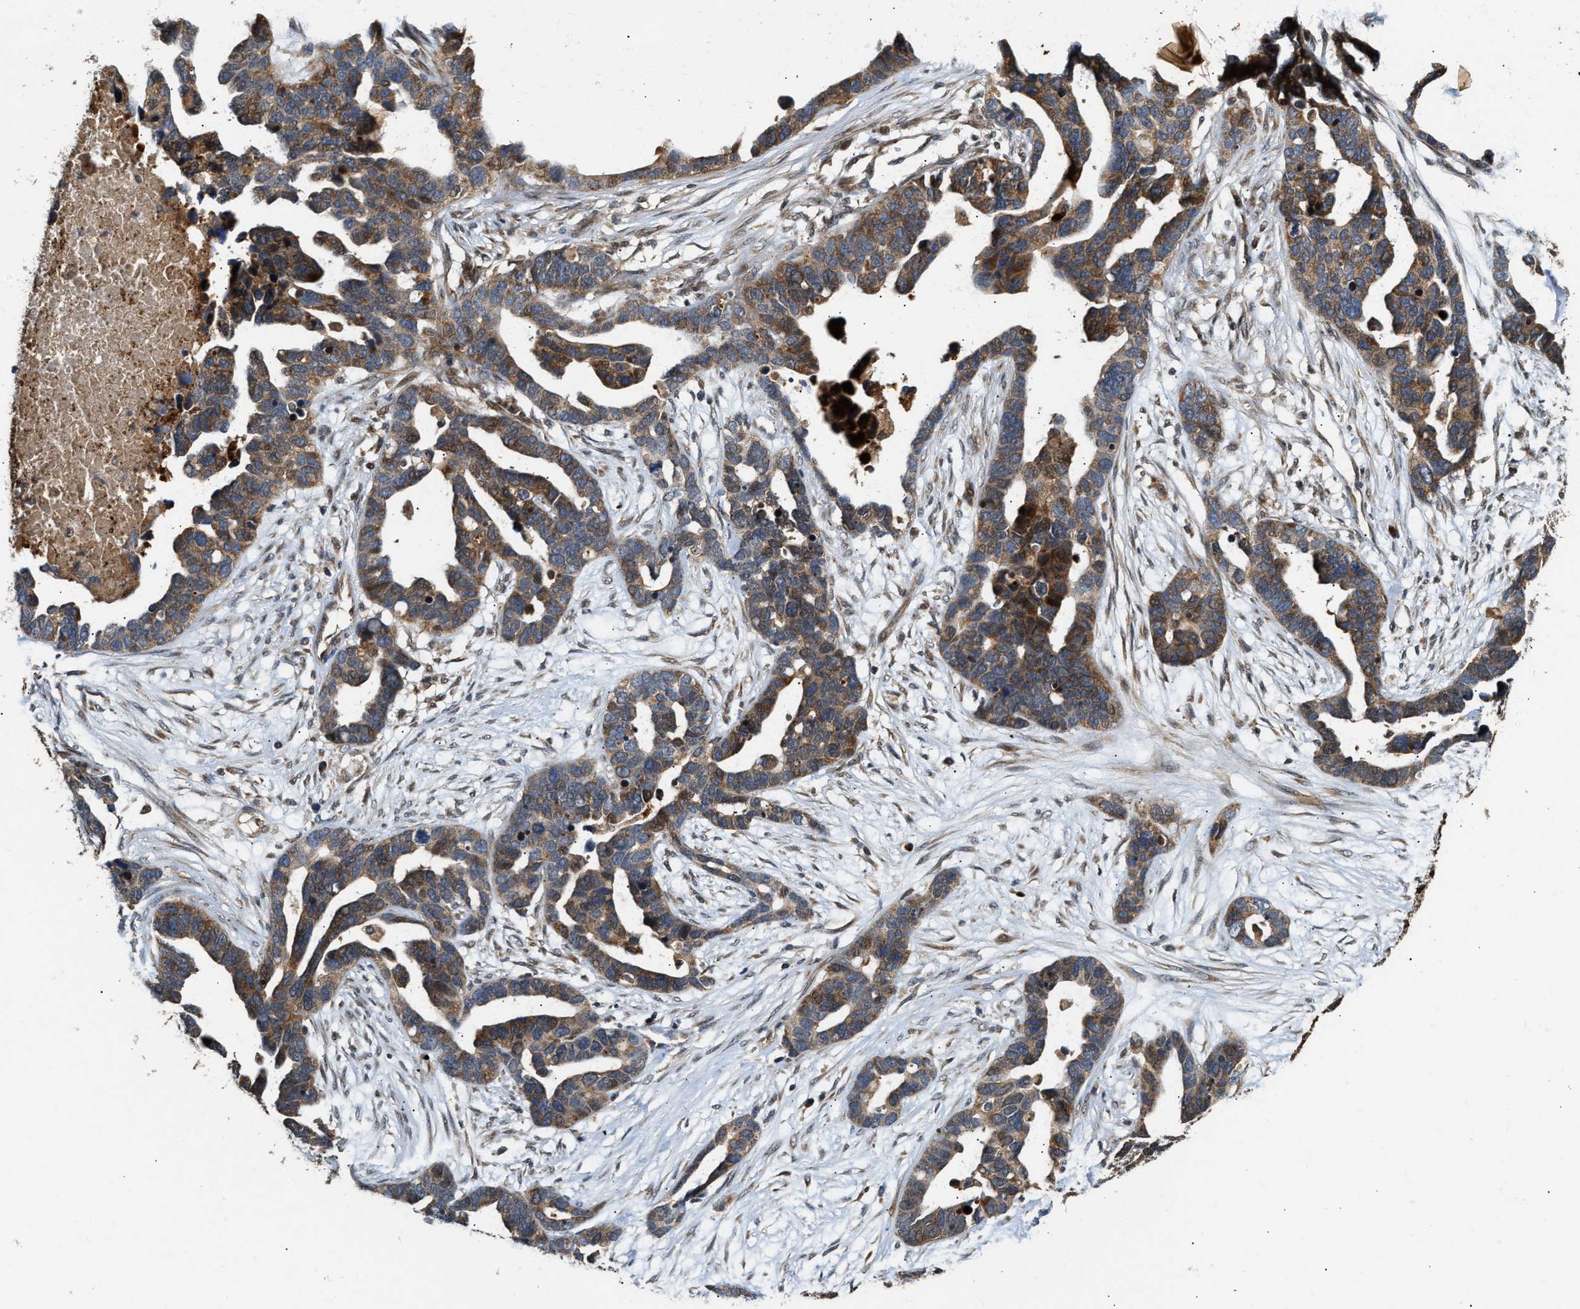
{"staining": {"intensity": "moderate", "quantity": "25%-75%", "location": "cytoplasmic/membranous"}, "tissue": "ovarian cancer", "cell_type": "Tumor cells", "image_type": "cancer", "snomed": [{"axis": "morphology", "description": "Cystadenocarcinoma, serous, NOS"}, {"axis": "topography", "description": "Ovary"}], "caption": "Ovarian serous cystadenocarcinoma tissue shows moderate cytoplasmic/membranous positivity in approximately 25%-75% of tumor cells, visualized by immunohistochemistry.", "gene": "EXTL2", "patient": {"sex": "female", "age": 54}}